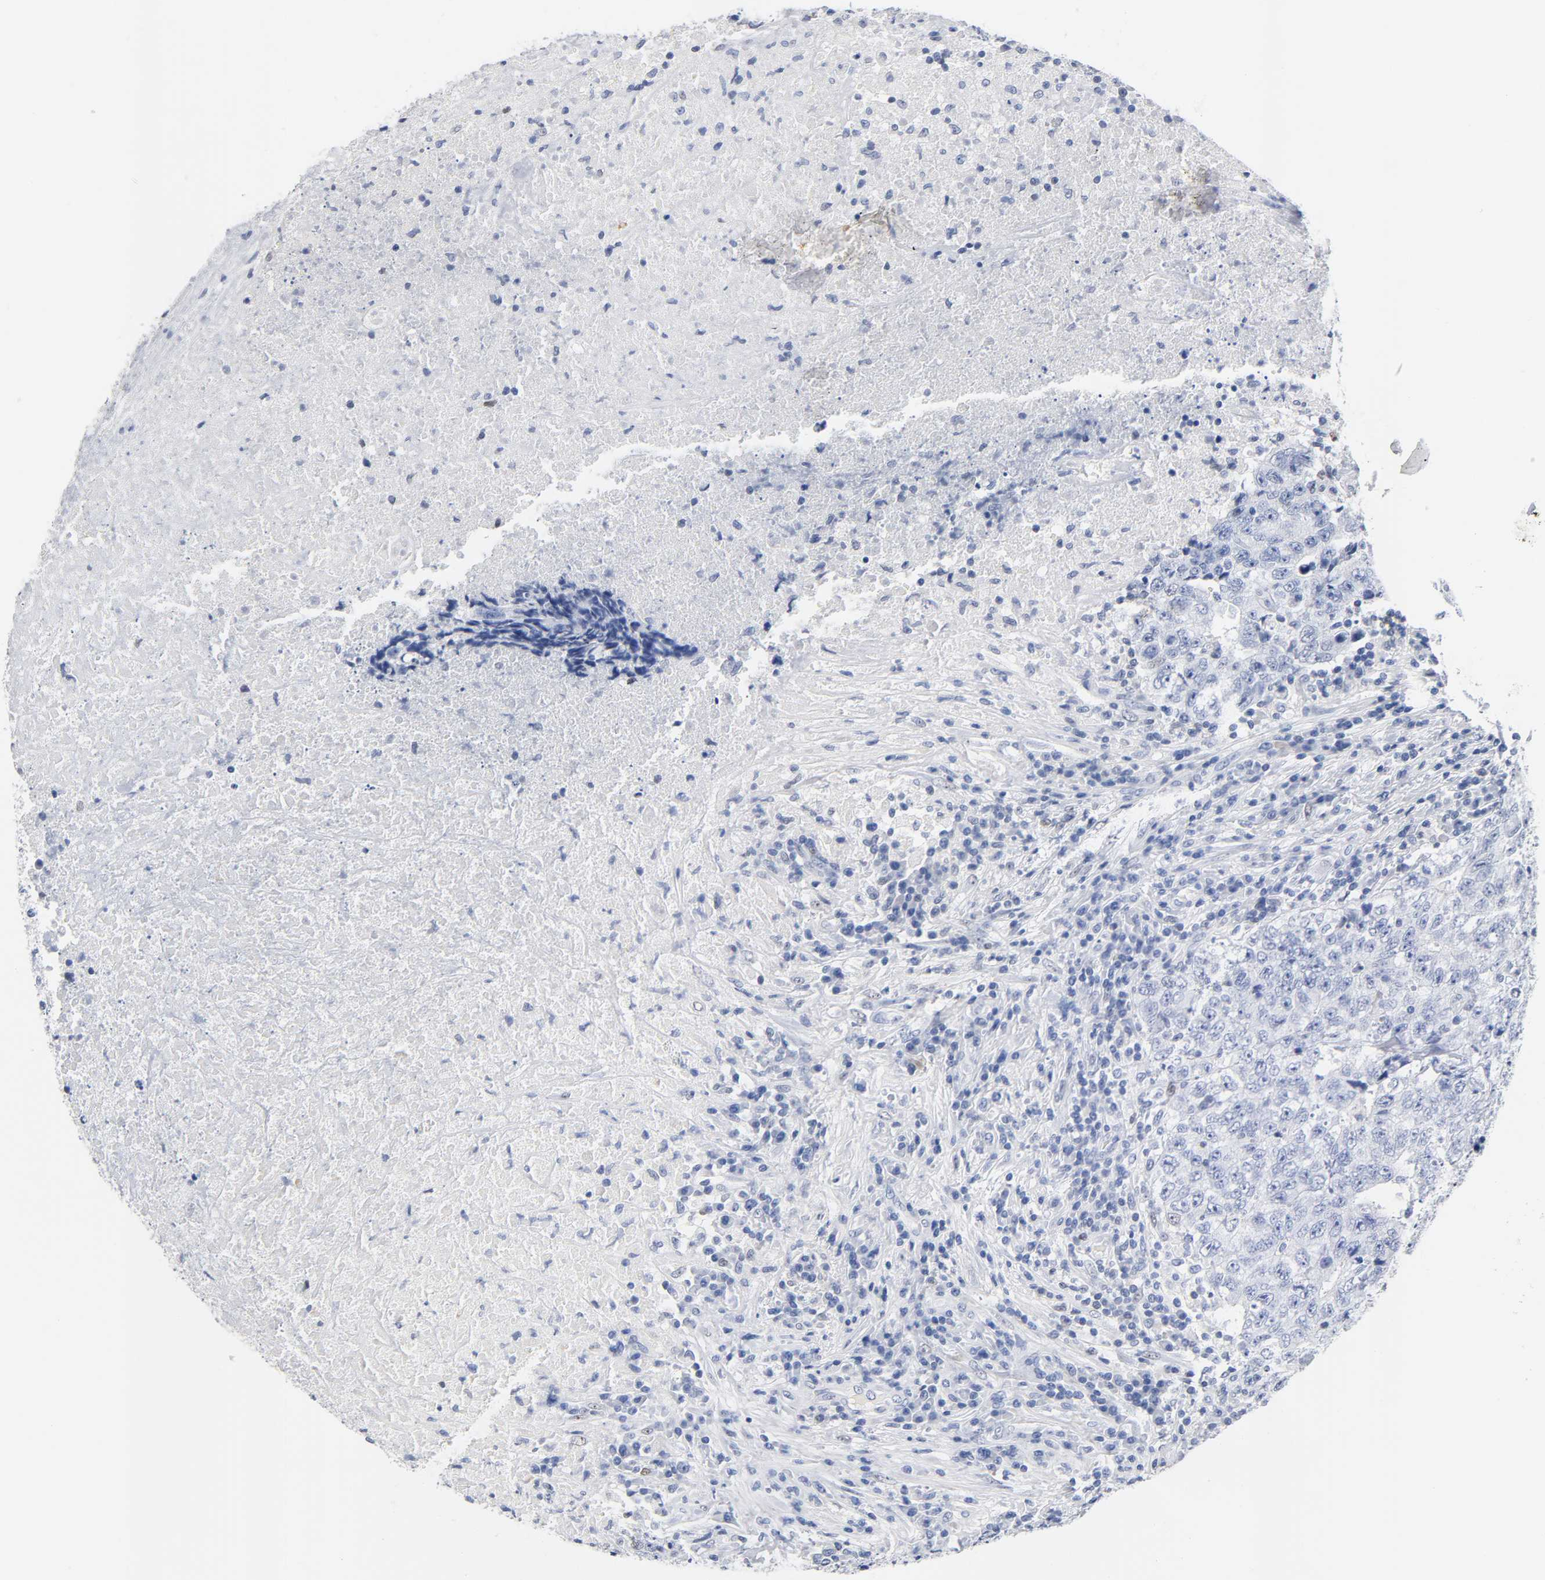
{"staining": {"intensity": "moderate", "quantity": "<25%", "location": "nuclear"}, "tissue": "testis cancer", "cell_type": "Tumor cells", "image_type": "cancer", "snomed": [{"axis": "morphology", "description": "Necrosis, NOS"}, {"axis": "morphology", "description": "Carcinoma, Embryonal, NOS"}, {"axis": "topography", "description": "Testis"}], "caption": "A photomicrograph of human embryonal carcinoma (testis) stained for a protein reveals moderate nuclear brown staining in tumor cells.", "gene": "NAB2", "patient": {"sex": "male", "age": 19}}